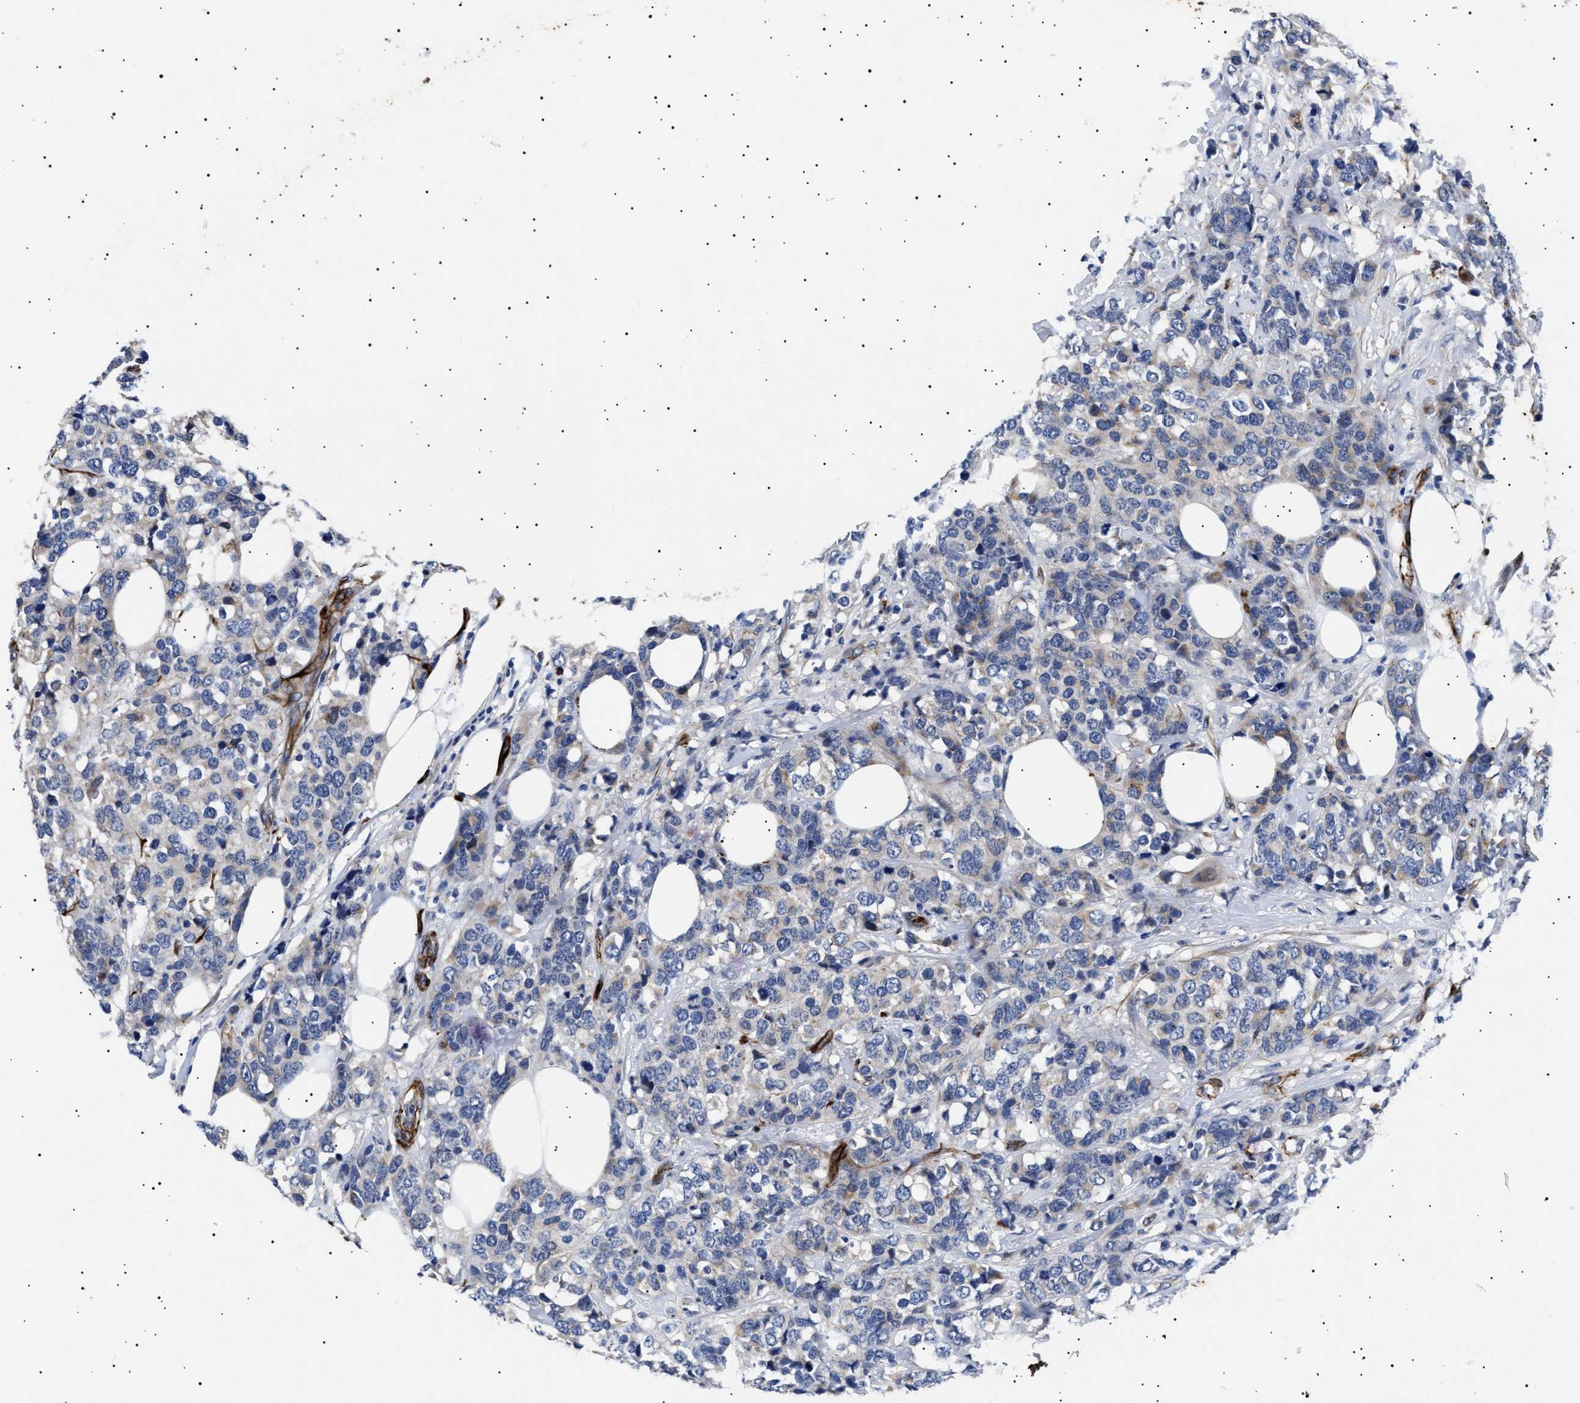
{"staining": {"intensity": "negative", "quantity": "none", "location": "none"}, "tissue": "breast cancer", "cell_type": "Tumor cells", "image_type": "cancer", "snomed": [{"axis": "morphology", "description": "Lobular carcinoma"}, {"axis": "topography", "description": "Breast"}], "caption": "Immunohistochemical staining of human breast lobular carcinoma reveals no significant positivity in tumor cells. Brightfield microscopy of immunohistochemistry (IHC) stained with DAB (brown) and hematoxylin (blue), captured at high magnification.", "gene": "OLFML2A", "patient": {"sex": "female", "age": 59}}